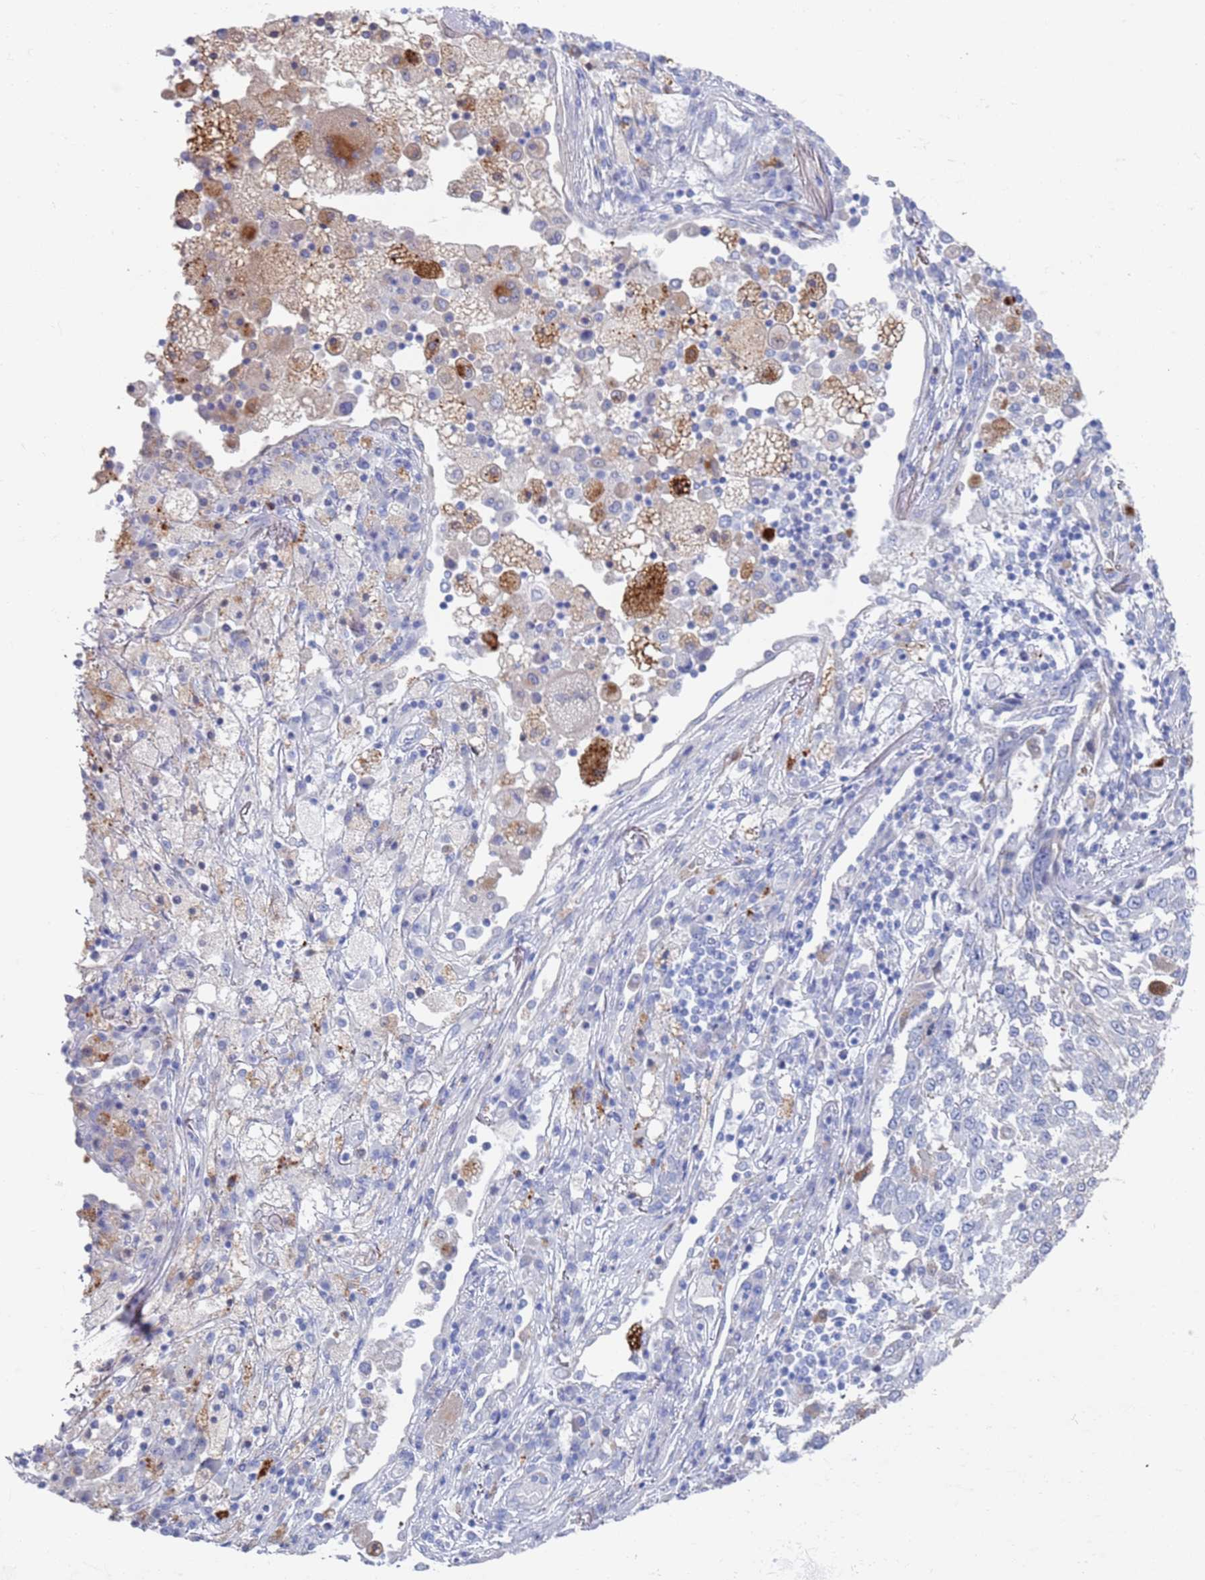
{"staining": {"intensity": "negative", "quantity": "none", "location": "none"}, "tissue": "lung cancer", "cell_type": "Tumor cells", "image_type": "cancer", "snomed": [{"axis": "morphology", "description": "Squamous cell carcinoma, NOS"}, {"axis": "topography", "description": "Lung"}], "caption": "This is a histopathology image of IHC staining of lung squamous cell carcinoma, which shows no positivity in tumor cells.", "gene": "FUCA1", "patient": {"sex": "male", "age": 65}}